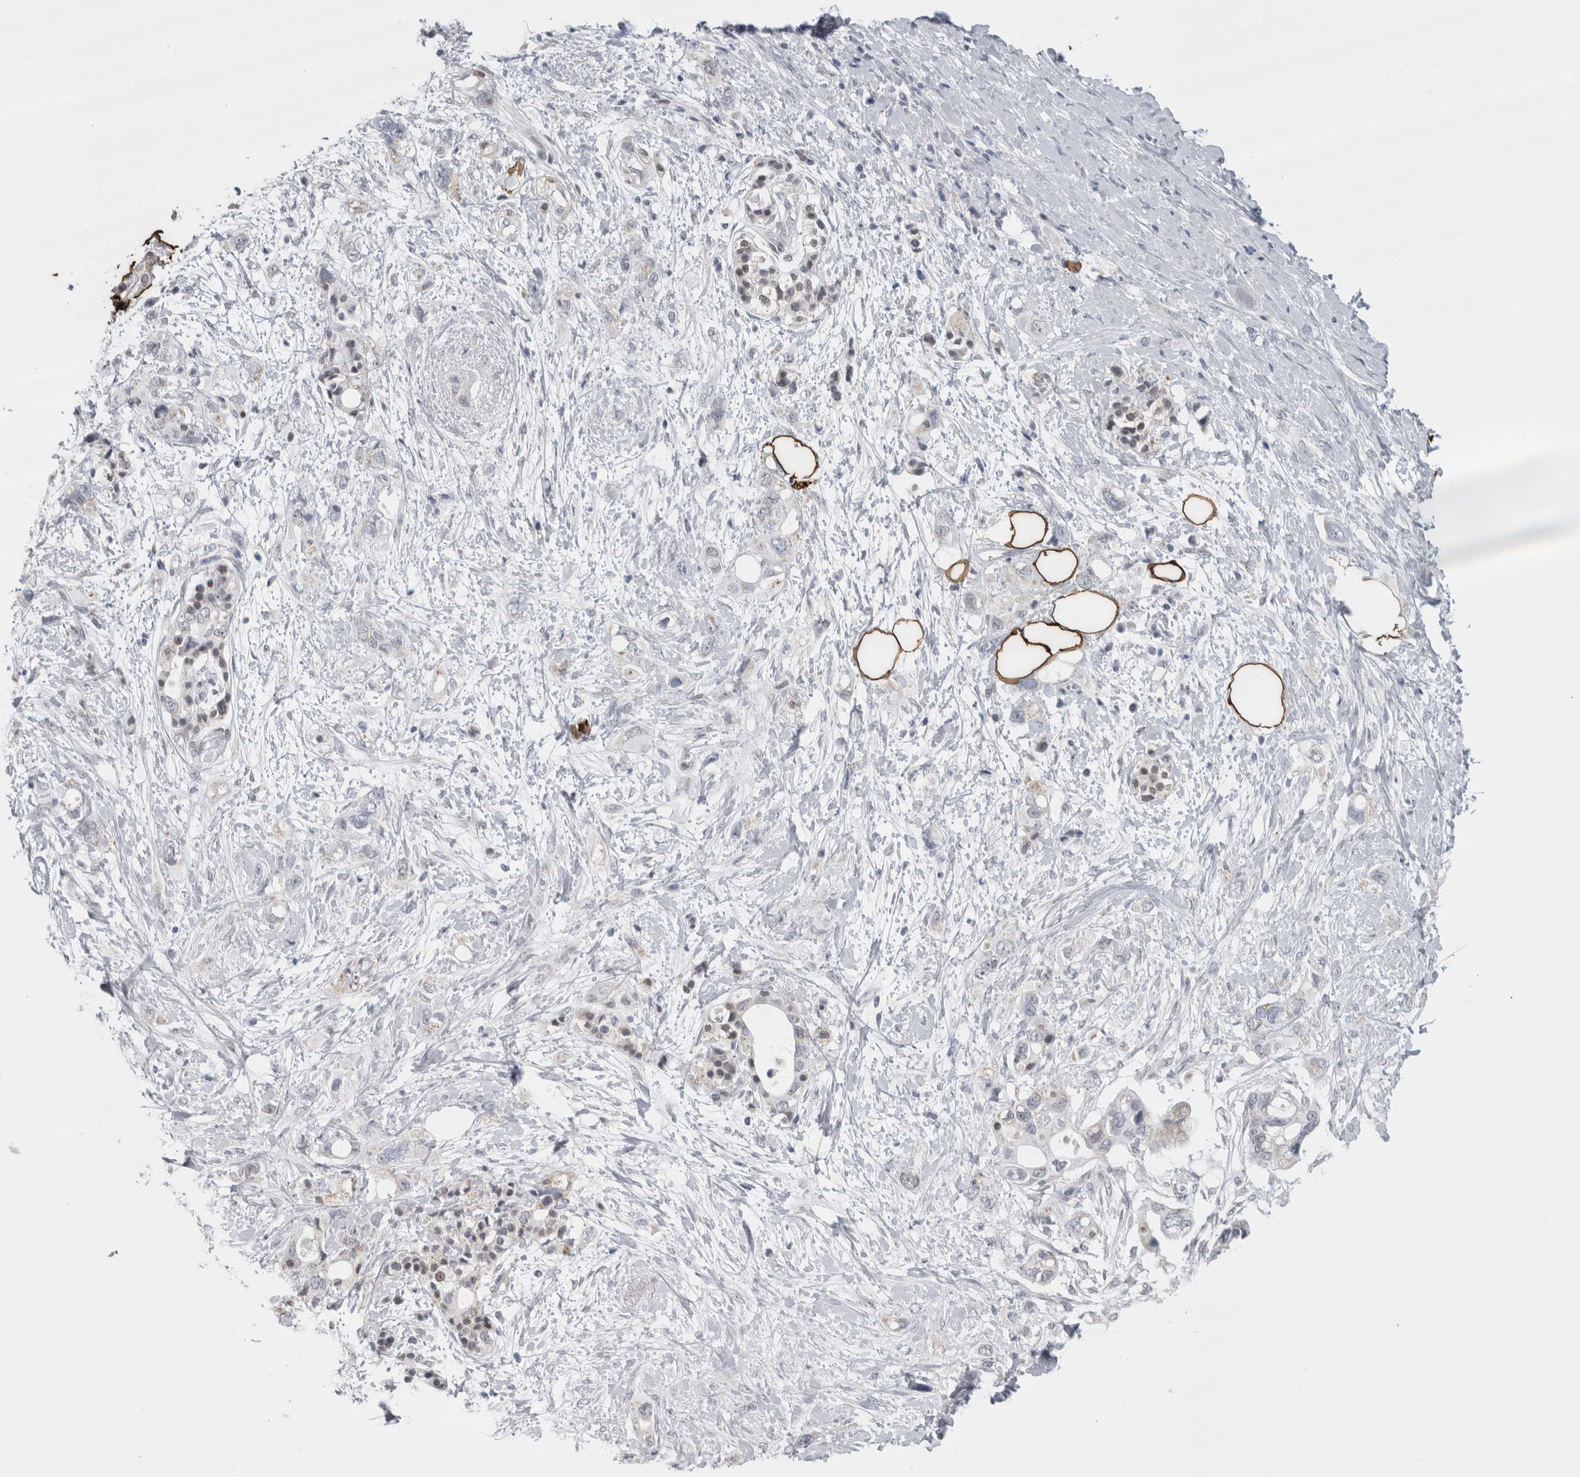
{"staining": {"intensity": "negative", "quantity": "none", "location": "none"}, "tissue": "pancreatic cancer", "cell_type": "Tumor cells", "image_type": "cancer", "snomed": [{"axis": "morphology", "description": "Adenocarcinoma, NOS"}, {"axis": "topography", "description": "Pancreas"}], "caption": "Protein analysis of adenocarcinoma (pancreatic) exhibits no significant expression in tumor cells. The staining was performed using DAB (3,3'-diaminobenzidine) to visualize the protein expression in brown, while the nuclei were stained in blue with hematoxylin (Magnification: 20x).", "gene": "PLIN1", "patient": {"sex": "female", "age": 56}}